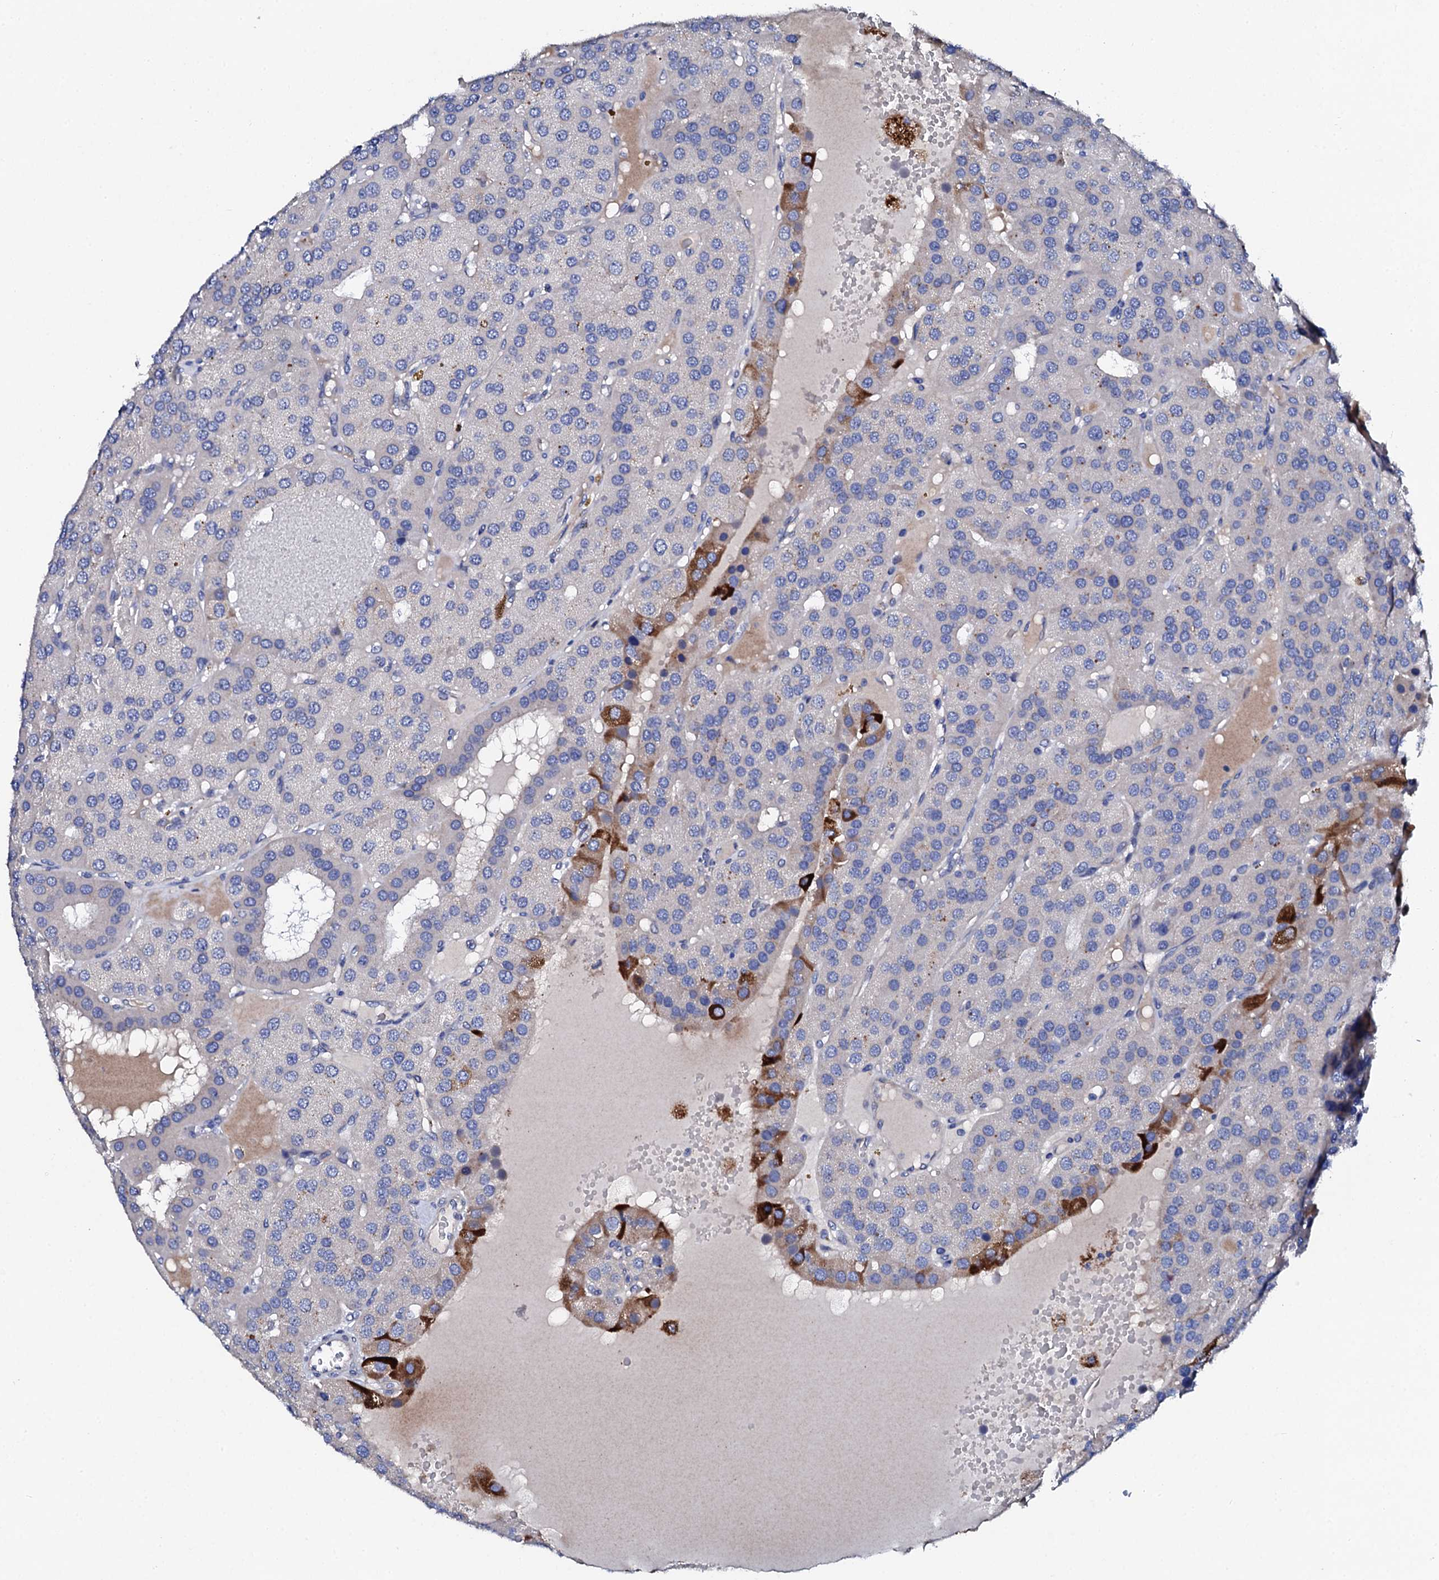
{"staining": {"intensity": "strong", "quantity": "<25%", "location": "cytoplasmic/membranous"}, "tissue": "parathyroid gland", "cell_type": "Glandular cells", "image_type": "normal", "snomed": [{"axis": "morphology", "description": "Normal tissue, NOS"}, {"axis": "morphology", "description": "Adenoma, NOS"}, {"axis": "topography", "description": "Parathyroid gland"}], "caption": "An image of human parathyroid gland stained for a protein displays strong cytoplasmic/membranous brown staining in glandular cells.", "gene": "KLHL32", "patient": {"sex": "female", "age": 86}}